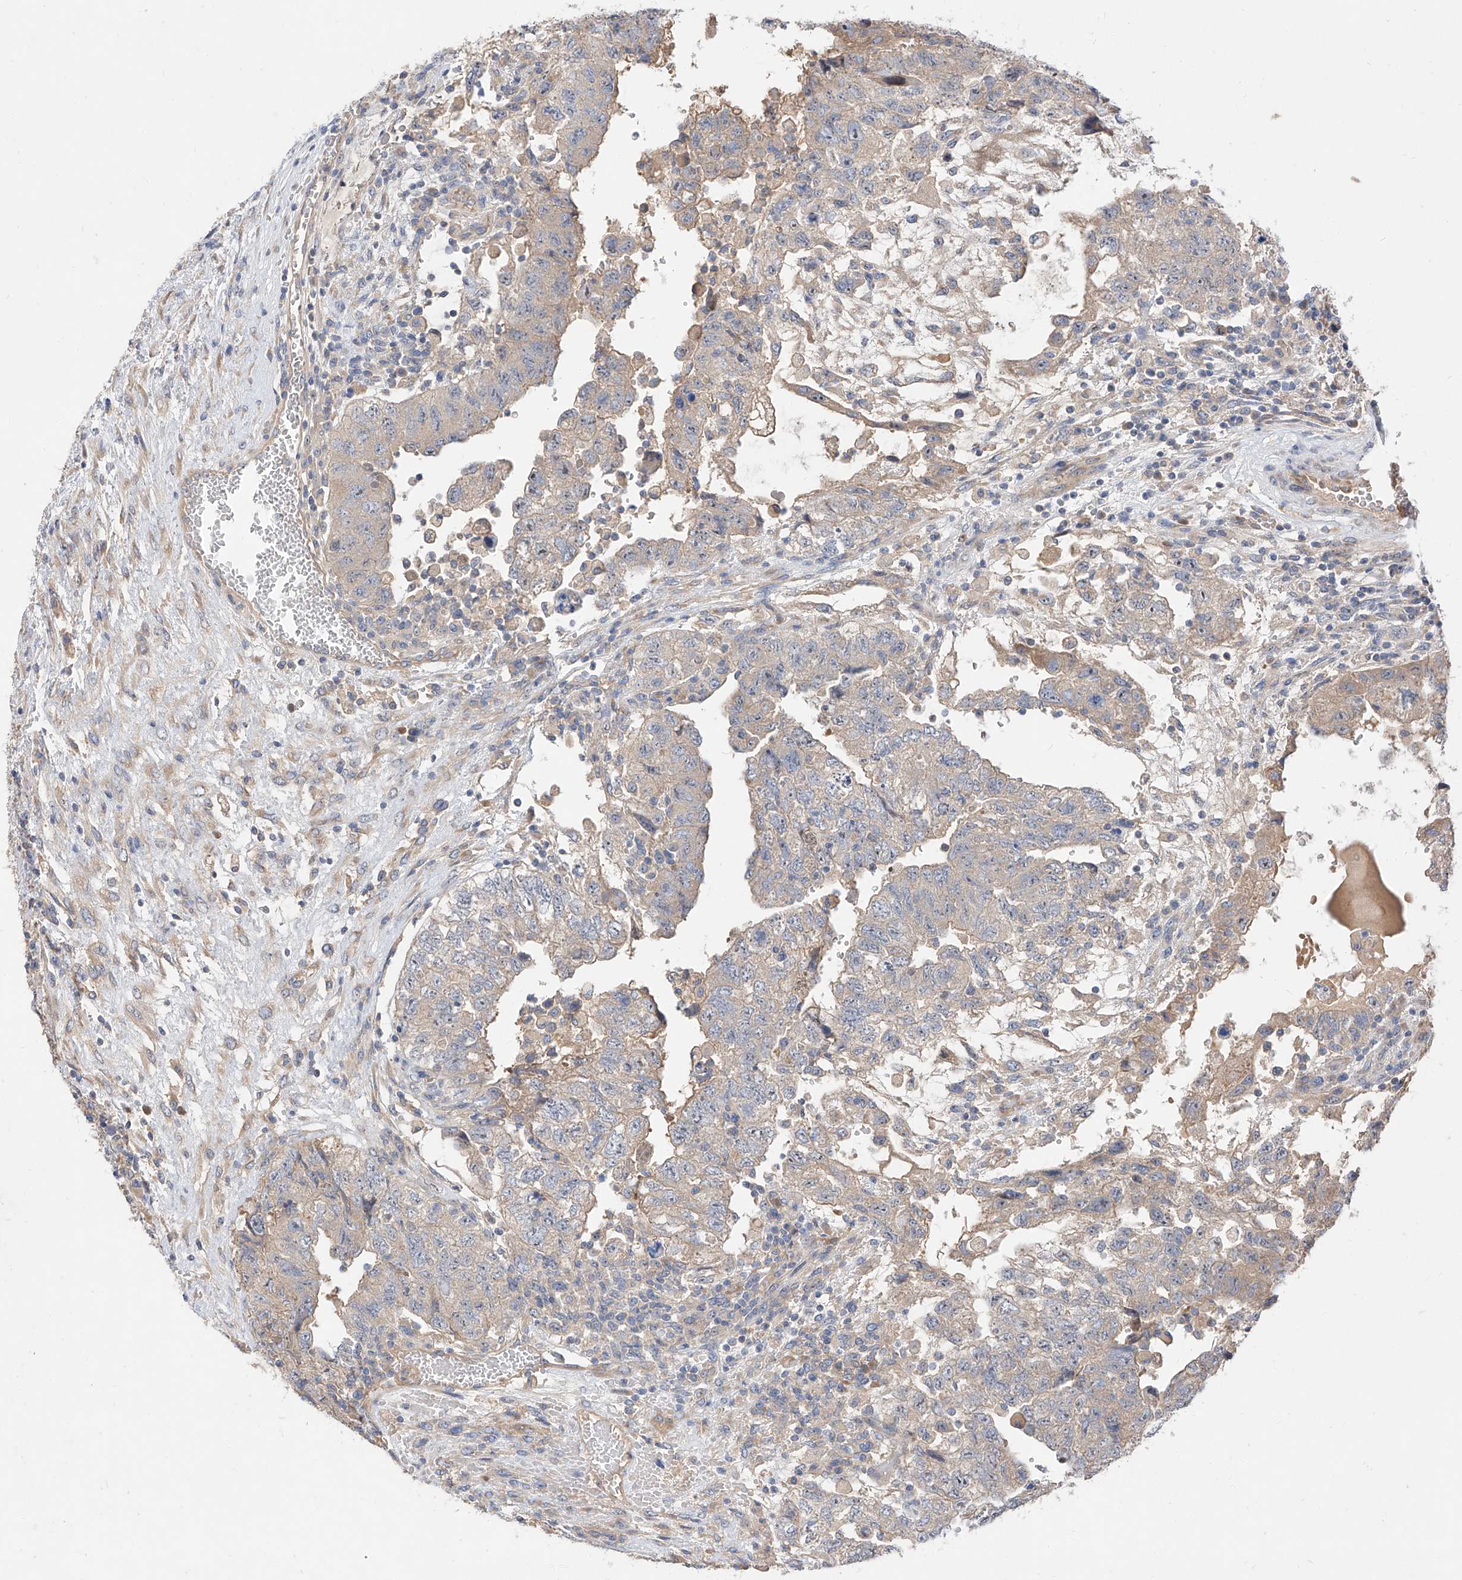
{"staining": {"intensity": "weak", "quantity": "25%-75%", "location": "cytoplasmic/membranous"}, "tissue": "testis cancer", "cell_type": "Tumor cells", "image_type": "cancer", "snomed": [{"axis": "morphology", "description": "Carcinoma, Embryonal, NOS"}, {"axis": "topography", "description": "Testis"}], "caption": "Human embryonal carcinoma (testis) stained with a brown dye shows weak cytoplasmic/membranous positive staining in approximately 25%-75% of tumor cells.", "gene": "DIRAS3", "patient": {"sex": "male", "age": 36}}